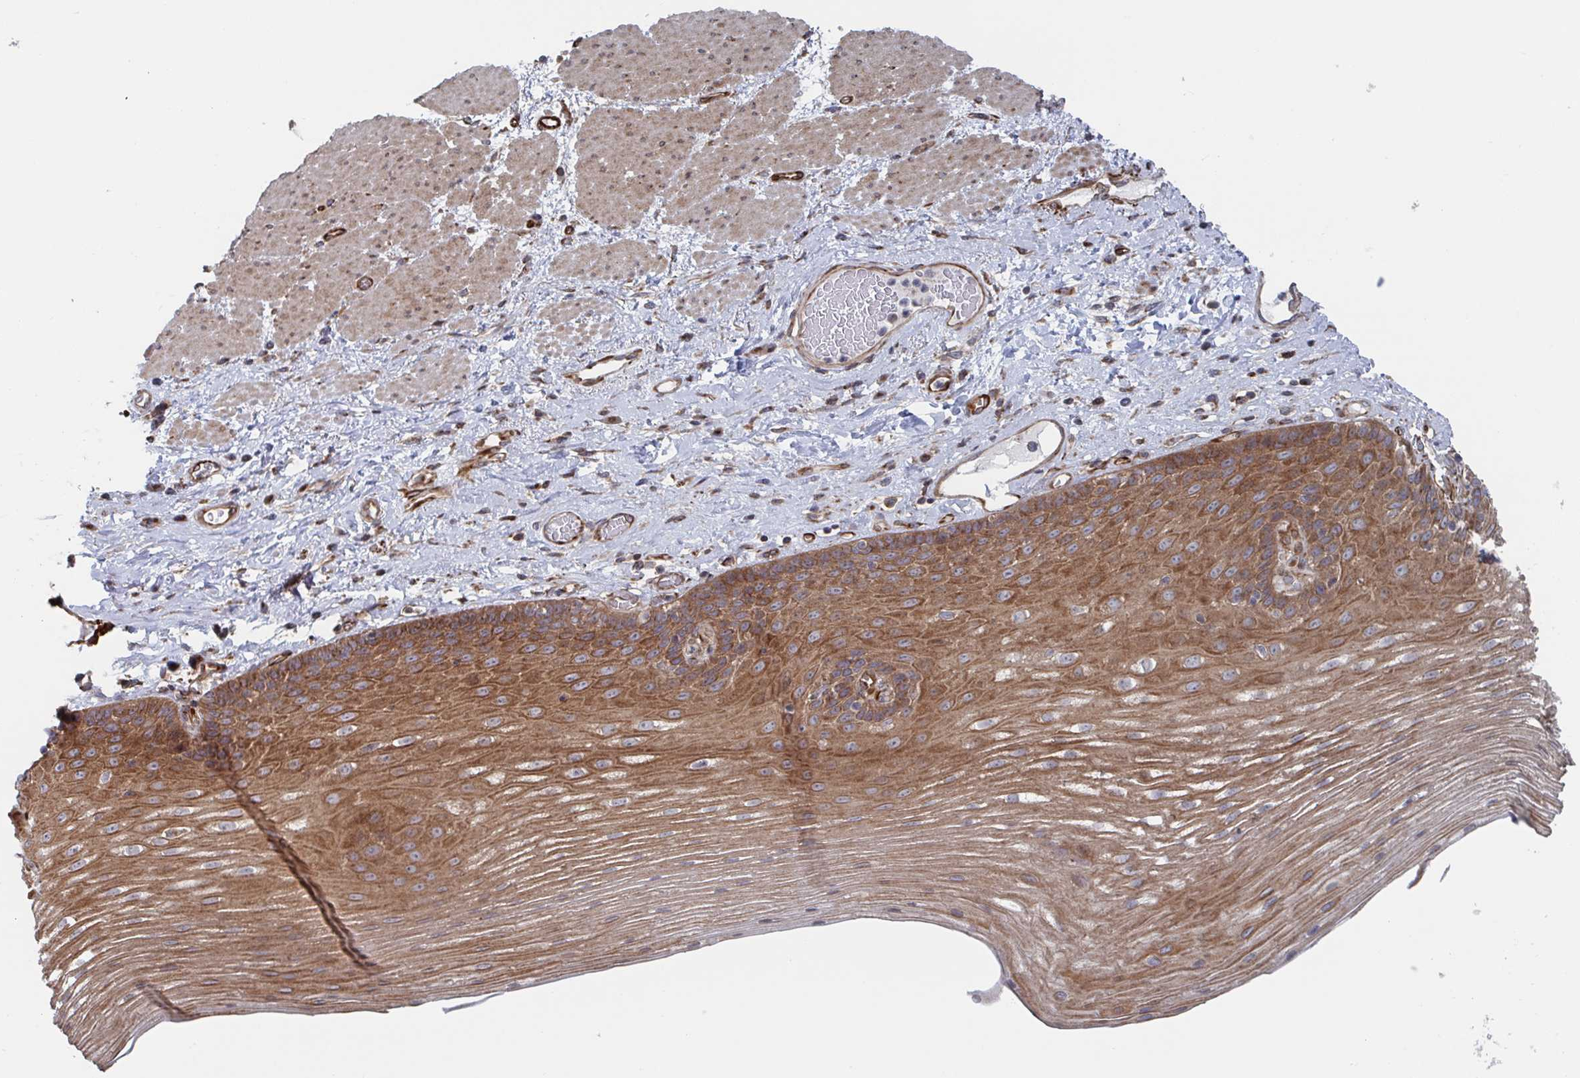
{"staining": {"intensity": "moderate", "quantity": ">75%", "location": "cytoplasmic/membranous"}, "tissue": "esophagus", "cell_type": "Squamous epithelial cells", "image_type": "normal", "snomed": [{"axis": "morphology", "description": "Normal tissue, NOS"}, {"axis": "topography", "description": "Esophagus"}], "caption": "Protein staining displays moderate cytoplasmic/membranous expression in approximately >75% of squamous epithelial cells in normal esophagus. (brown staining indicates protein expression, while blue staining denotes nuclei).", "gene": "DVL3", "patient": {"sex": "male", "age": 62}}